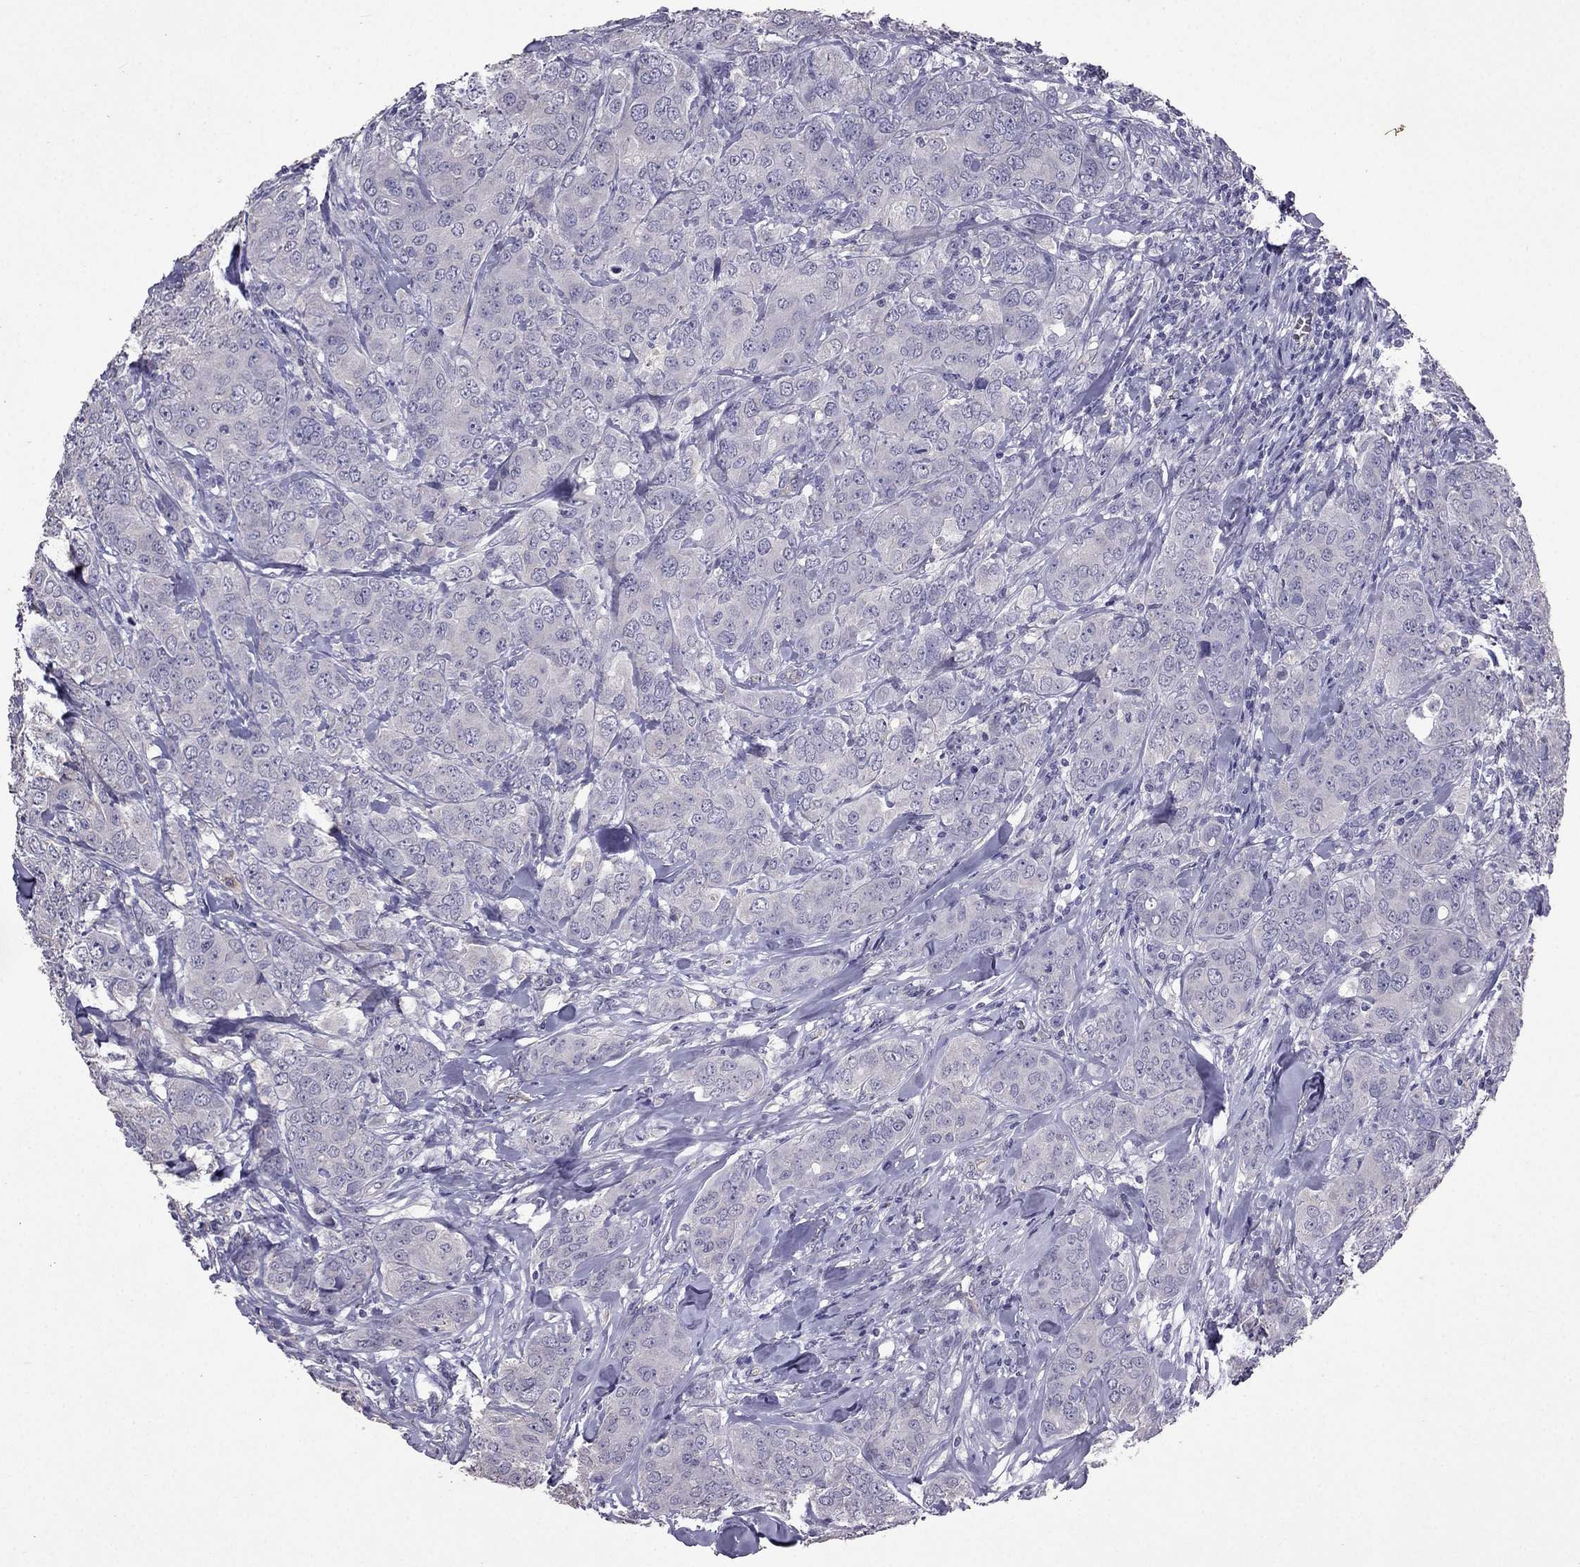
{"staining": {"intensity": "negative", "quantity": "none", "location": "none"}, "tissue": "breast cancer", "cell_type": "Tumor cells", "image_type": "cancer", "snomed": [{"axis": "morphology", "description": "Duct carcinoma"}, {"axis": "topography", "description": "Breast"}], "caption": "Immunohistochemical staining of human breast infiltrating ductal carcinoma reveals no significant staining in tumor cells.", "gene": "RFLNB", "patient": {"sex": "female", "age": 43}}